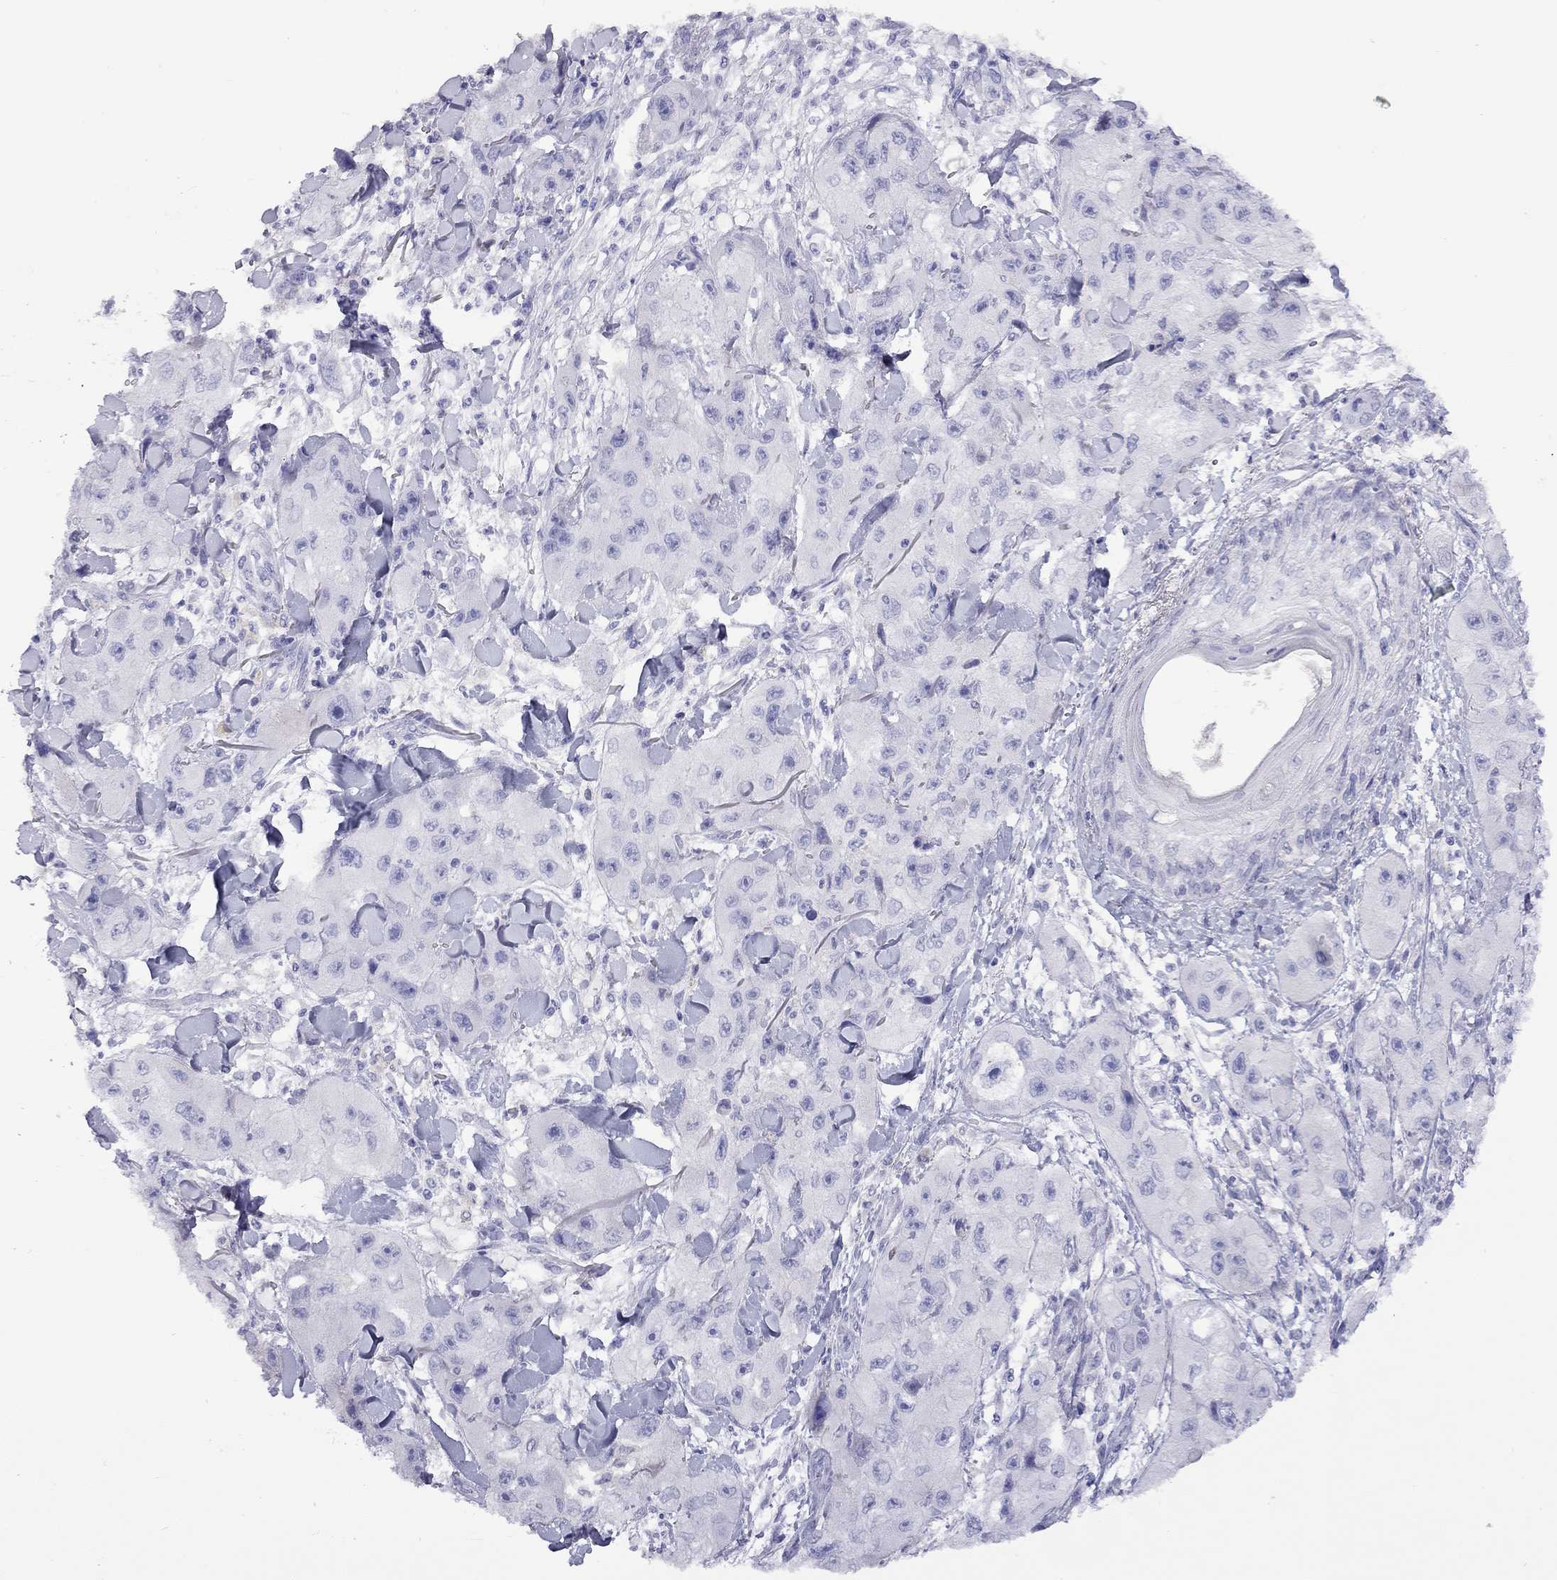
{"staining": {"intensity": "negative", "quantity": "none", "location": "none"}, "tissue": "skin cancer", "cell_type": "Tumor cells", "image_type": "cancer", "snomed": [{"axis": "morphology", "description": "Squamous cell carcinoma, NOS"}, {"axis": "topography", "description": "Skin"}, {"axis": "topography", "description": "Subcutis"}], "caption": "The micrograph shows no significant staining in tumor cells of skin squamous cell carcinoma.", "gene": "CPNE4", "patient": {"sex": "male", "age": 73}}